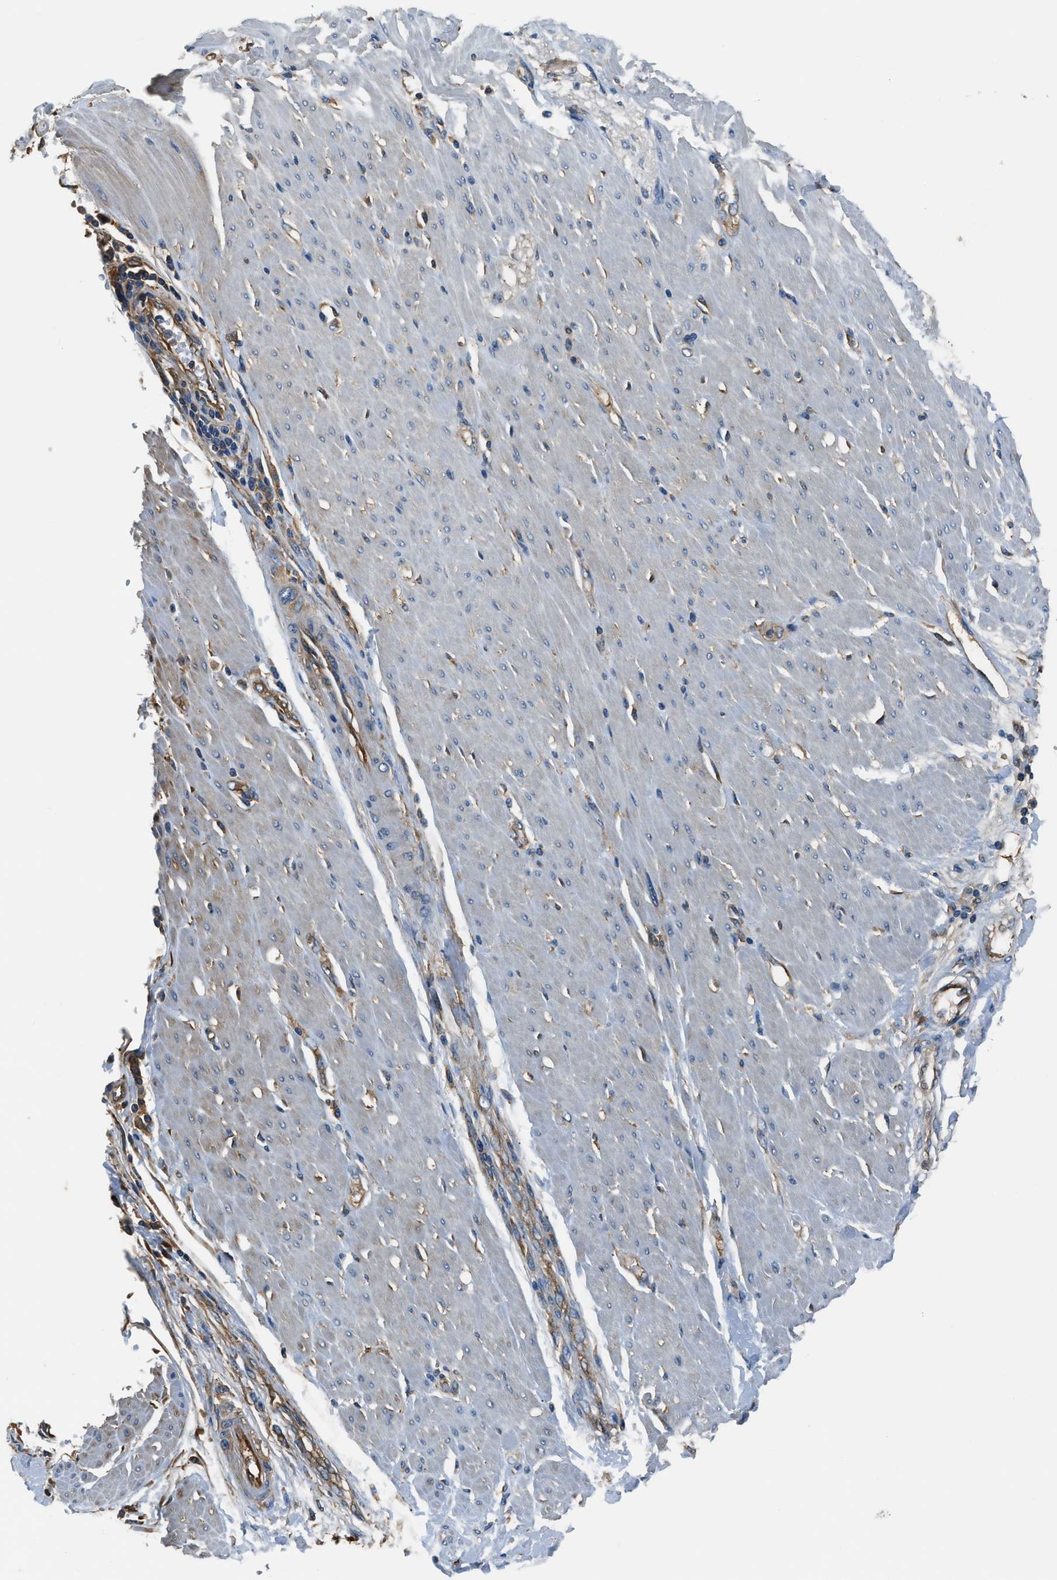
{"staining": {"intensity": "weak", "quantity": "<25%", "location": "cytoplasmic/membranous"}, "tissue": "adipose tissue", "cell_type": "Adipocytes", "image_type": "normal", "snomed": [{"axis": "morphology", "description": "Normal tissue, NOS"}, {"axis": "morphology", "description": "Adenocarcinoma, NOS"}, {"axis": "topography", "description": "Duodenum"}, {"axis": "topography", "description": "Peripheral nerve tissue"}], "caption": "The photomicrograph shows no staining of adipocytes in normal adipose tissue.", "gene": "EEA1", "patient": {"sex": "female", "age": 60}}